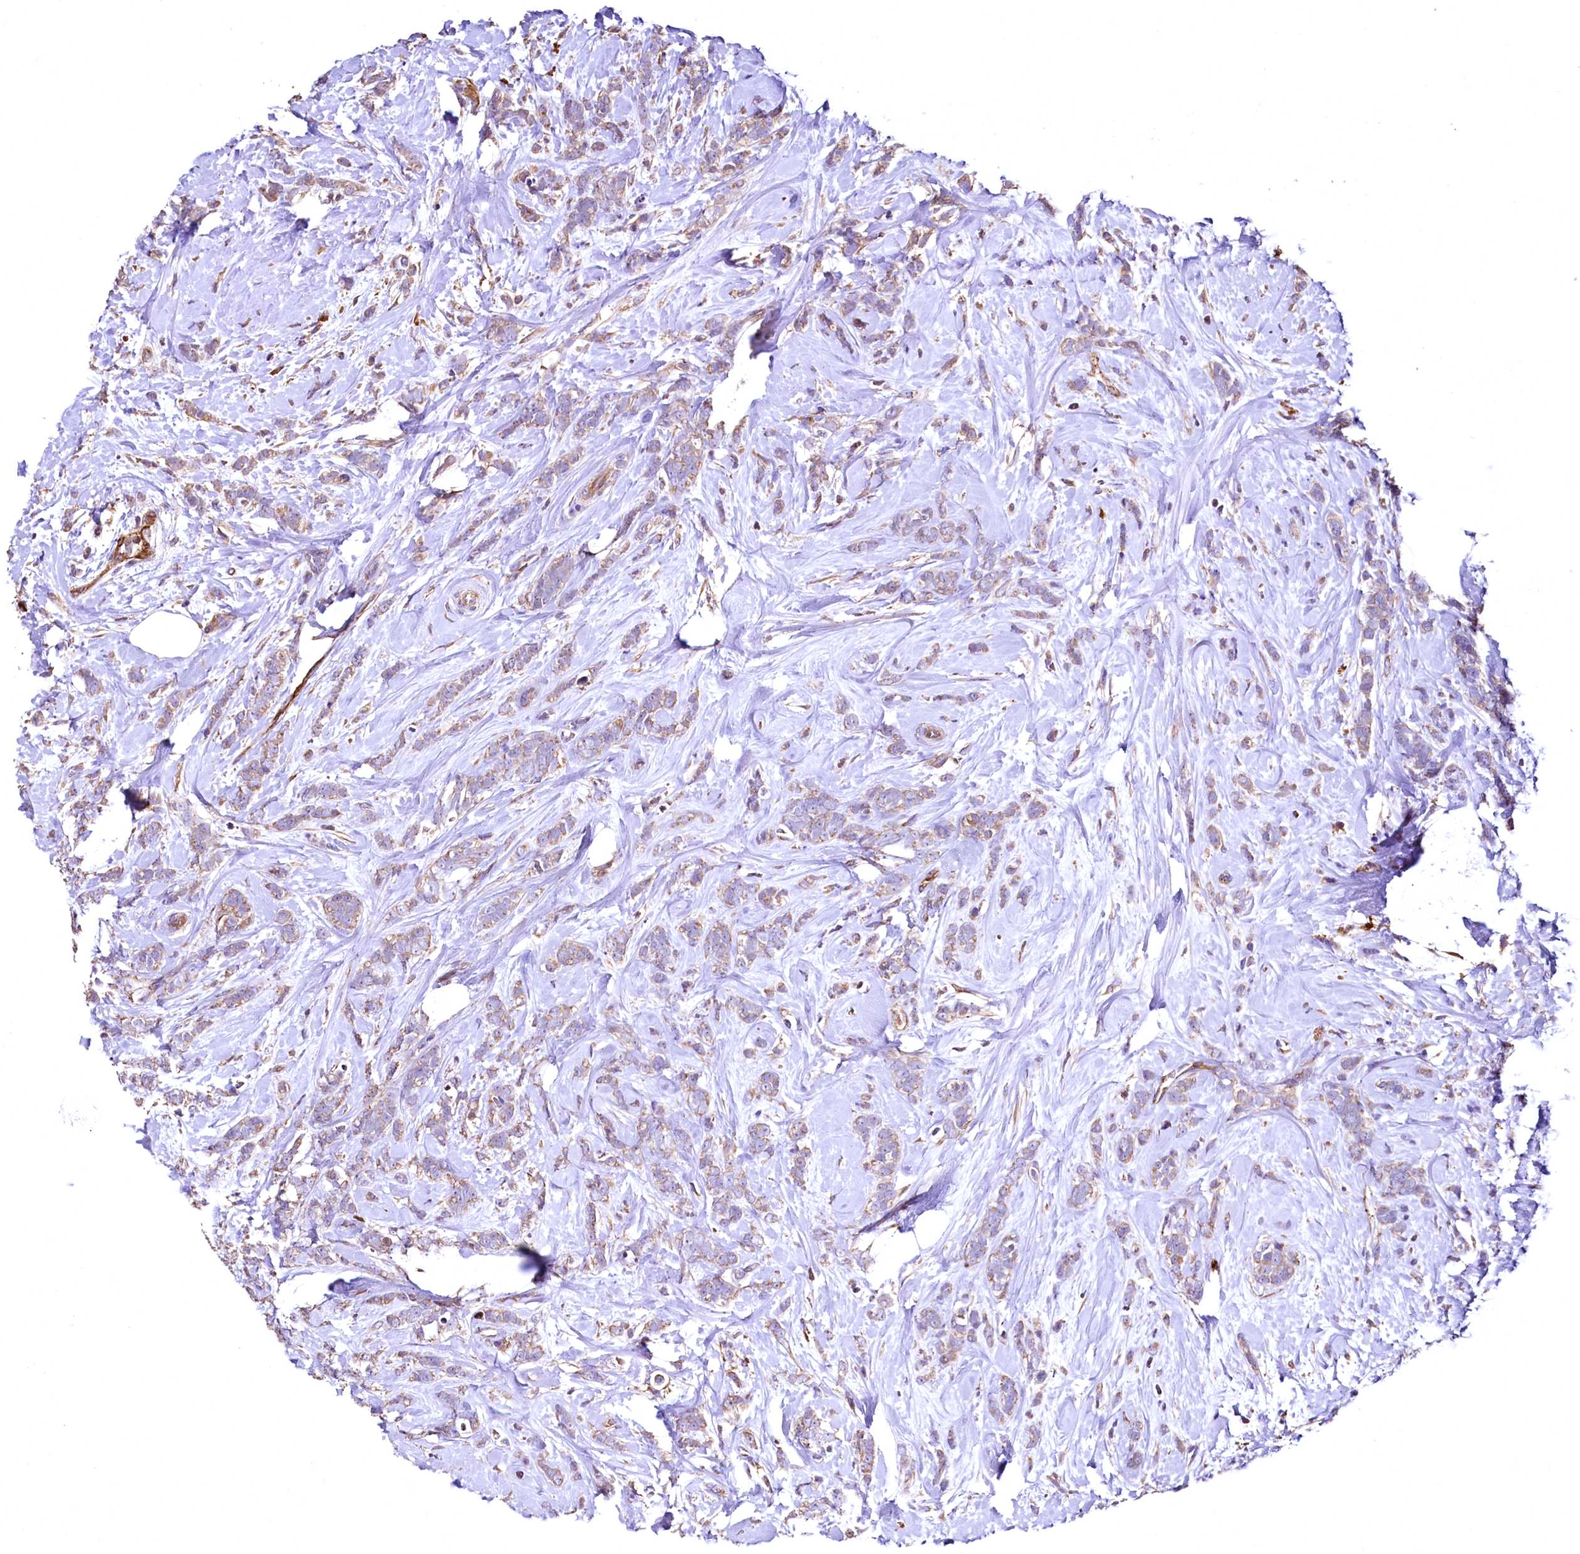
{"staining": {"intensity": "moderate", "quantity": ">75%", "location": "cytoplasmic/membranous"}, "tissue": "breast cancer", "cell_type": "Tumor cells", "image_type": "cancer", "snomed": [{"axis": "morphology", "description": "Lobular carcinoma"}, {"axis": "topography", "description": "Breast"}], "caption": "This micrograph reveals immunohistochemistry staining of lobular carcinoma (breast), with medium moderate cytoplasmic/membranous positivity in about >75% of tumor cells.", "gene": "RASSF1", "patient": {"sex": "female", "age": 58}}